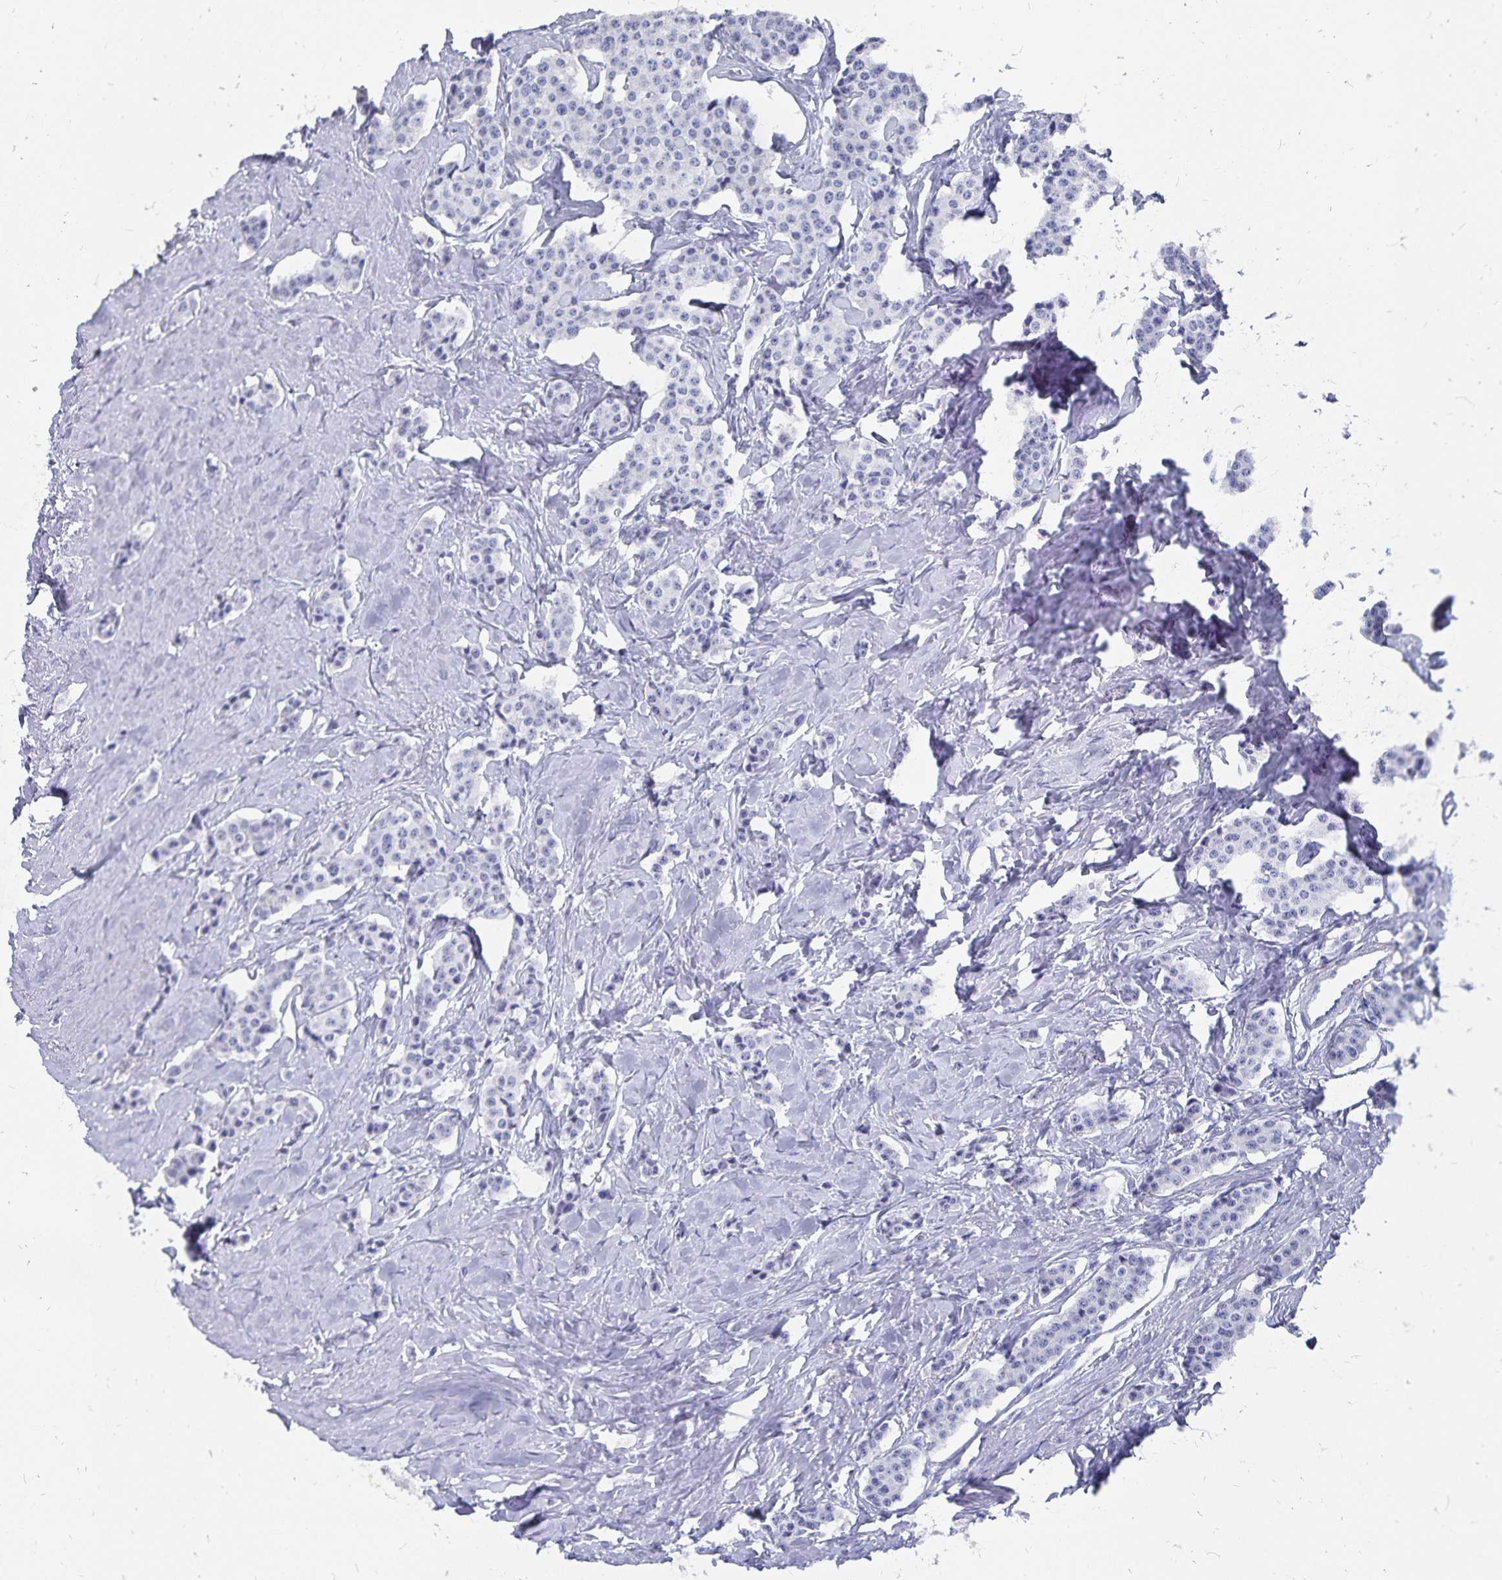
{"staining": {"intensity": "negative", "quantity": "none", "location": "none"}, "tissue": "carcinoid", "cell_type": "Tumor cells", "image_type": "cancer", "snomed": [{"axis": "morphology", "description": "Carcinoid, malignant, NOS"}, {"axis": "topography", "description": "Small intestine"}], "caption": "Human carcinoid (malignant) stained for a protein using immunohistochemistry (IHC) displays no staining in tumor cells.", "gene": "ADH1A", "patient": {"sex": "female", "age": 64}}